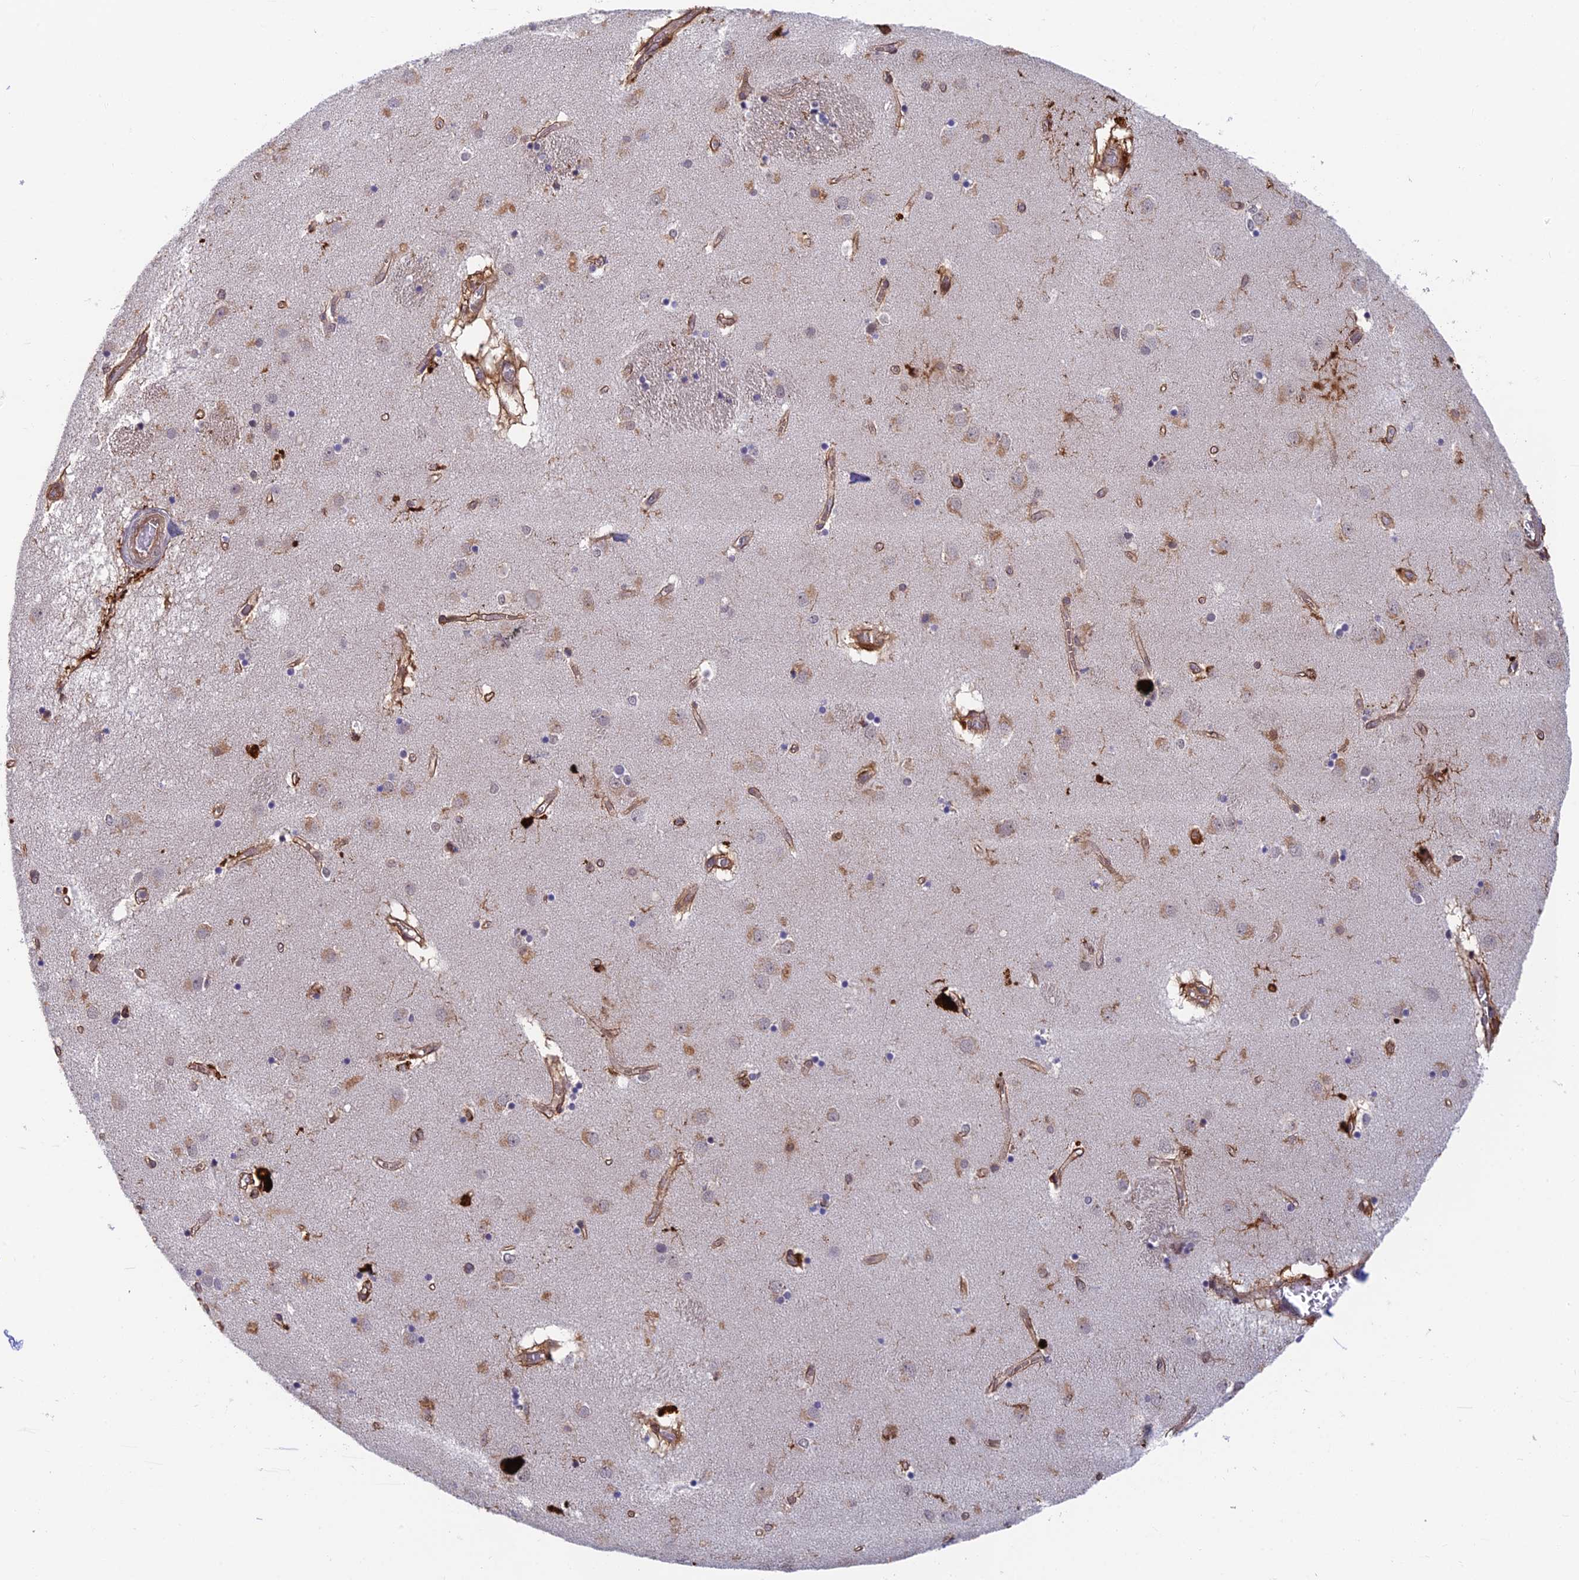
{"staining": {"intensity": "weak", "quantity": "<25%", "location": "cytoplasmic/membranous"}, "tissue": "caudate", "cell_type": "Glial cells", "image_type": "normal", "snomed": [{"axis": "morphology", "description": "Normal tissue, NOS"}, {"axis": "topography", "description": "Lateral ventricle wall"}], "caption": "DAB (3,3'-diaminobenzidine) immunohistochemical staining of normal caudate demonstrates no significant expression in glial cells.", "gene": "NSMCE1", "patient": {"sex": "male", "age": 70}}